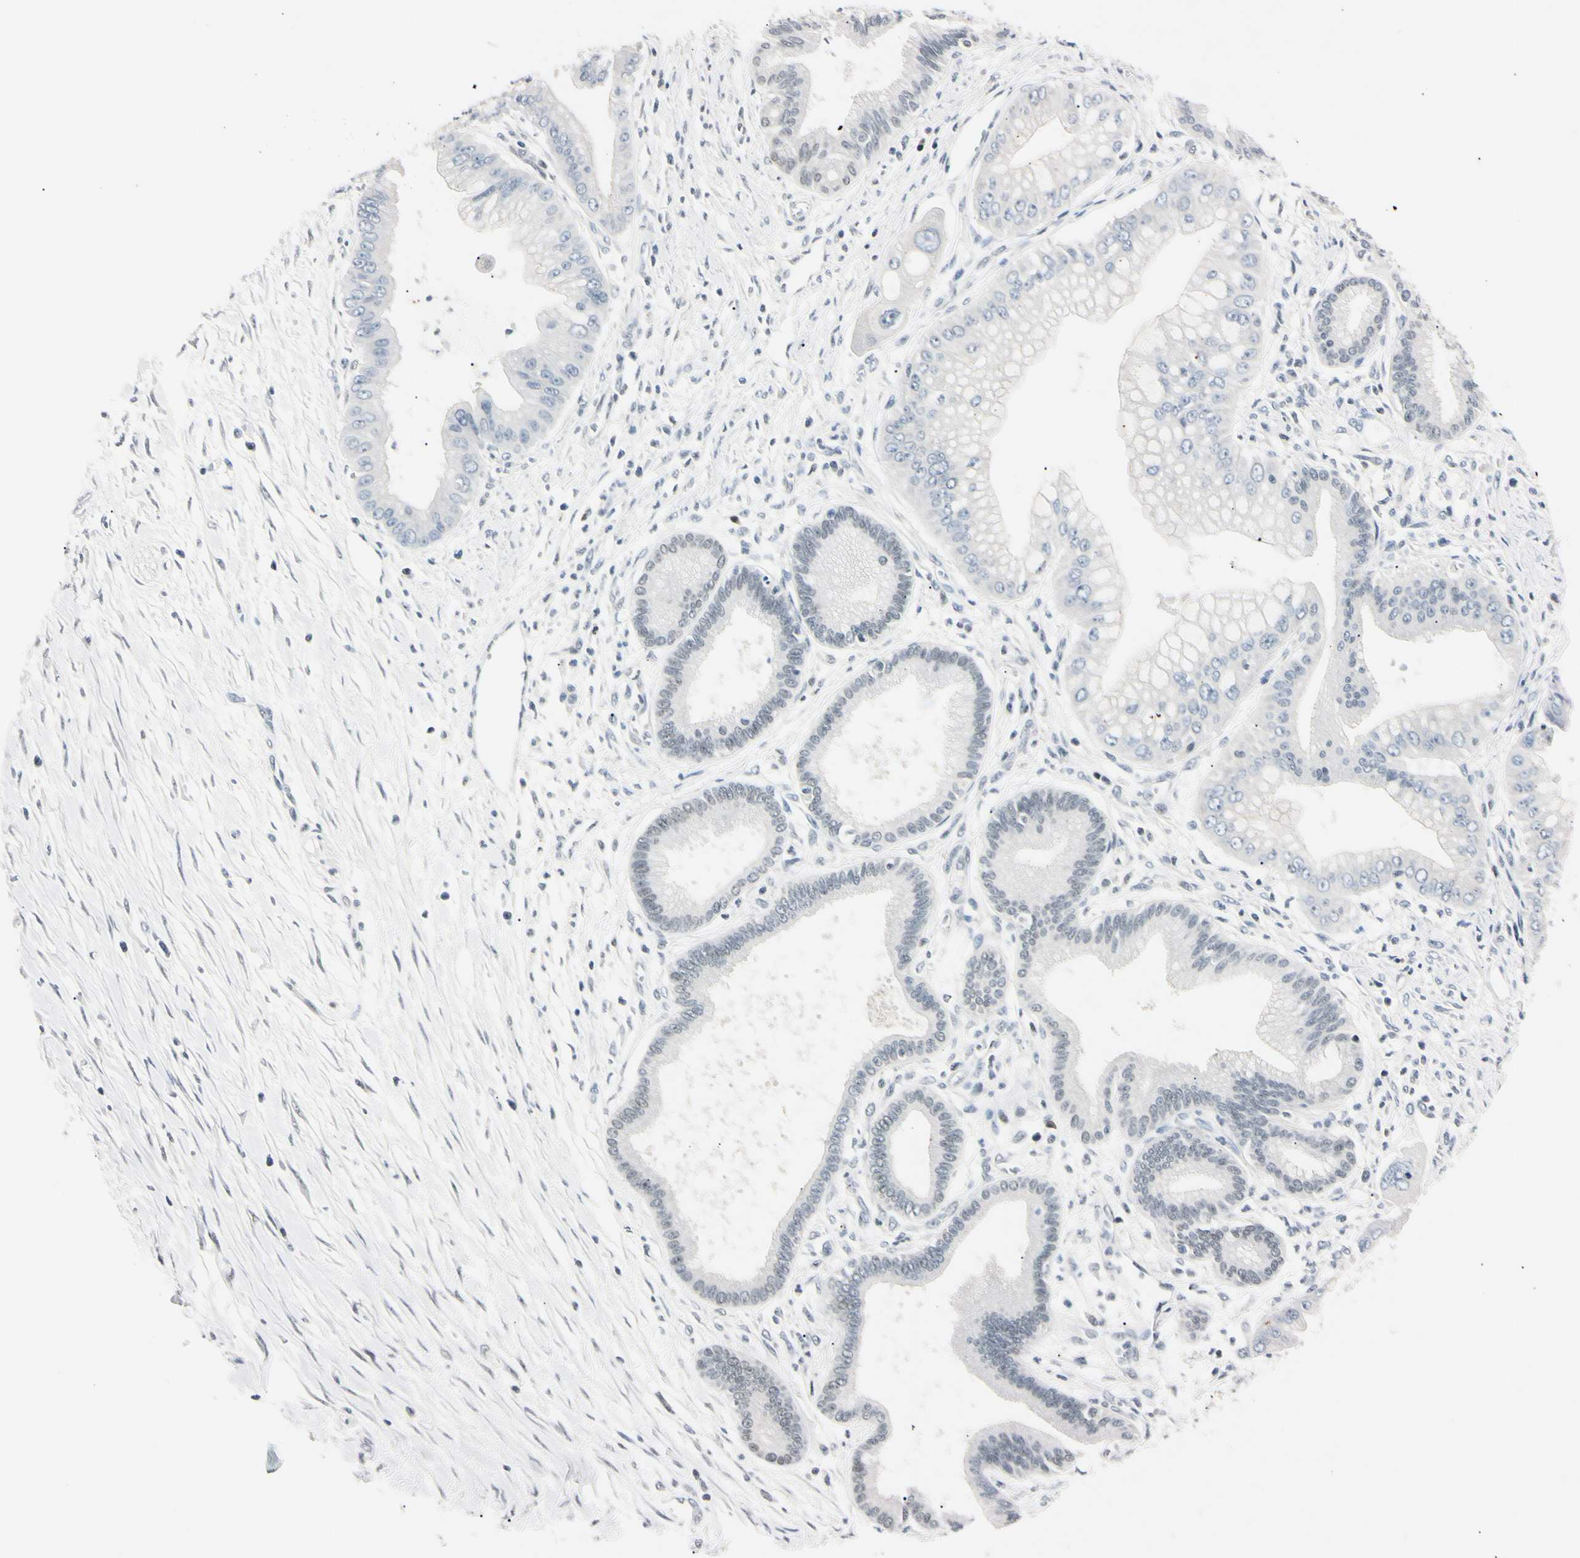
{"staining": {"intensity": "moderate", "quantity": "25%-75%", "location": "none"}, "tissue": "pancreatic cancer", "cell_type": "Tumor cells", "image_type": "cancer", "snomed": [{"axis": "morphology", "description": "Adenocarcinoma, NOS"}, {"axis": "topography", "description": "Pancreas"}], "caption": "About 25%-75% of tumor cells in human pancreatic adenocarcinoma reveal moderate None protein expression as visualized by brown immunohistochemical staining.", "gene": "C1orf174", "patient": {"sex": "male", "age": 59}}